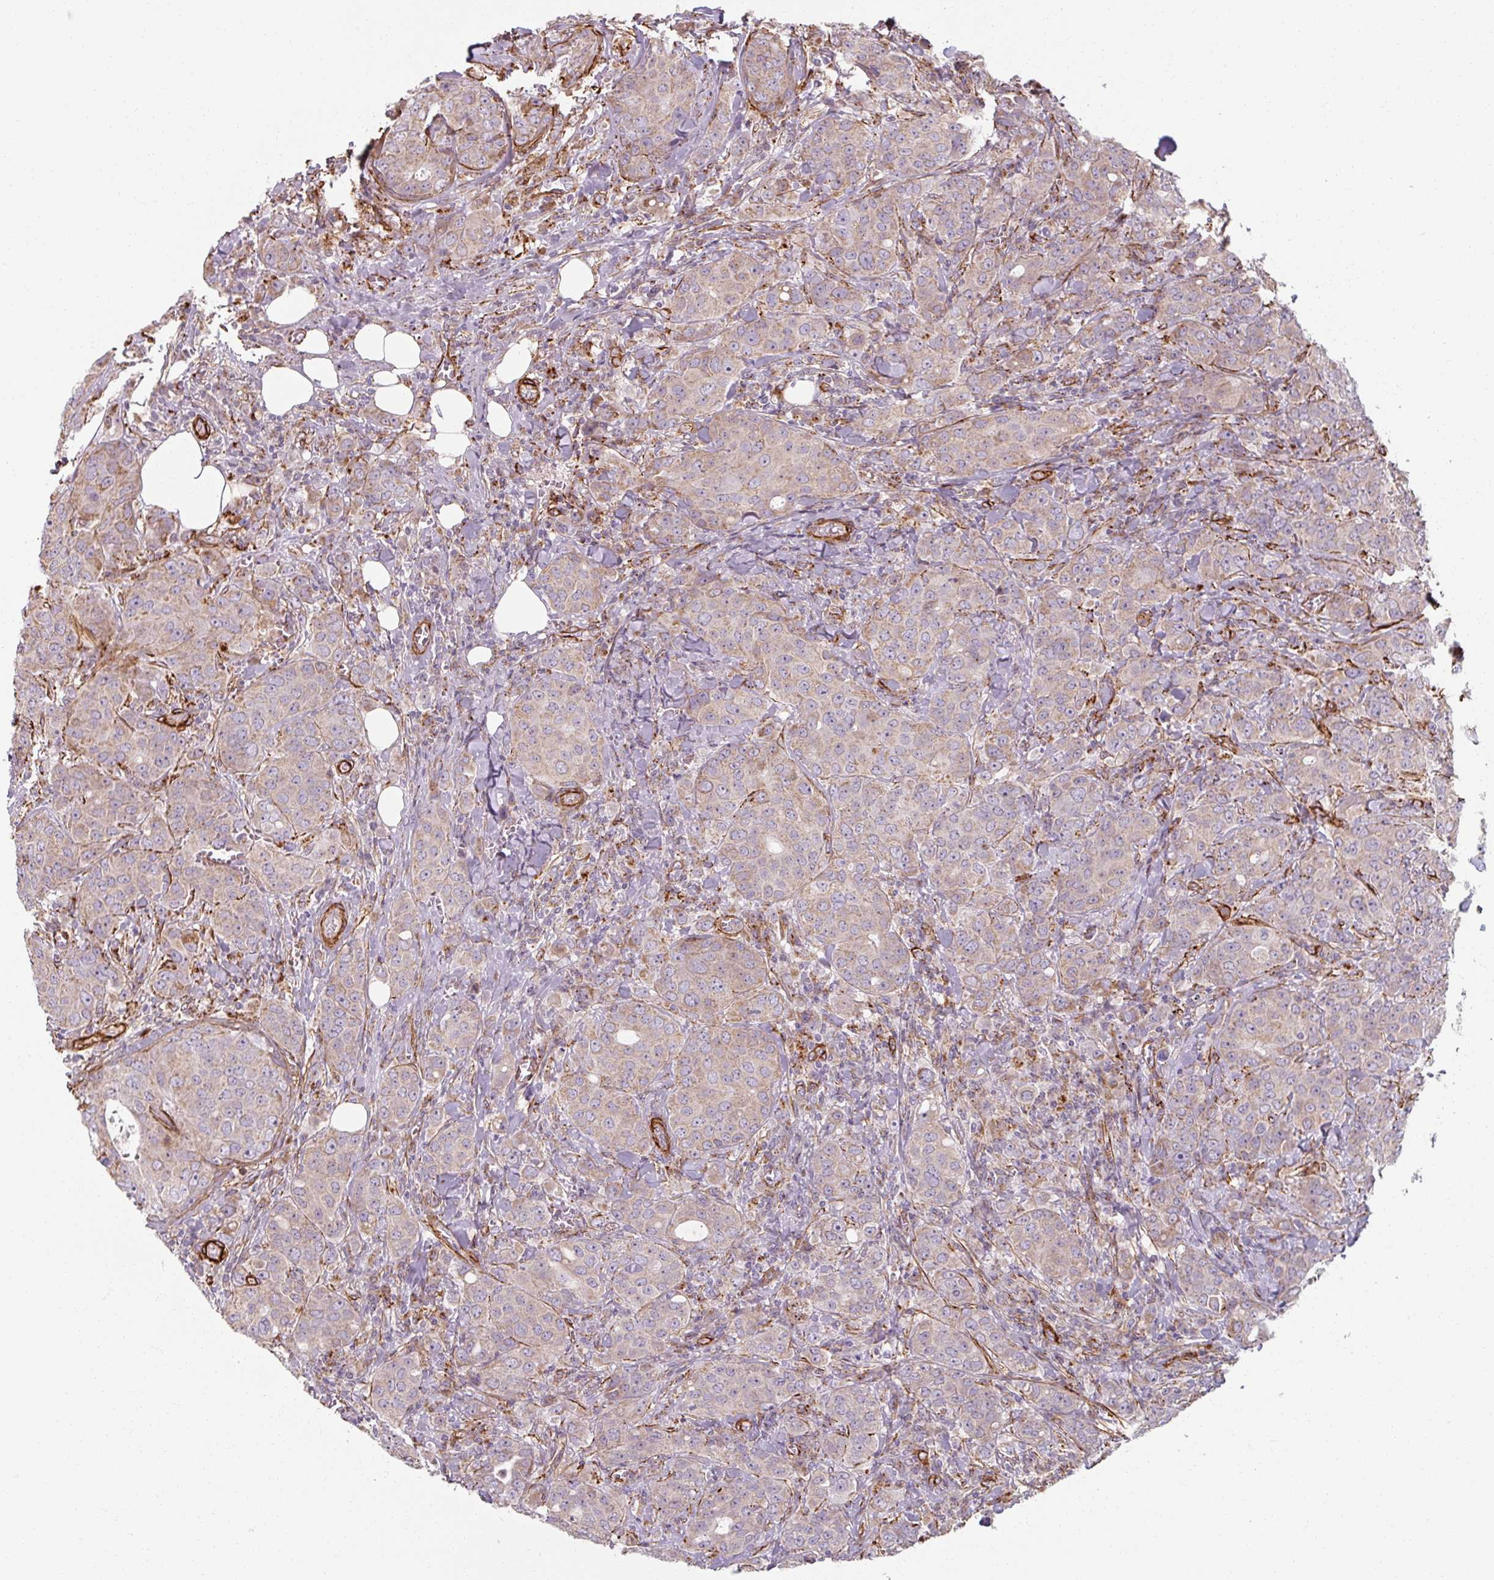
{"staining": {"intensity": "weak", "quantity": "25%-75%", "location": "cytoplasmic/membranous"}, "tissue": "breast cancer", "cell_type": "Tumor cells", "image_type": "cancer", "snomed": [{"axis": "morphology", "description": "Duct carcinoma"}, {"axis": "topography", "description": "Breast"}], "caption": "Brown immunohistochemical staining in breast infiltrating ductal carcinoma demonstrates weak cytoplasmic/membranous staining in about 25%-75% of tumor cells.", "gene": "MRPS5", "patient": {"sex": "female", "age": 43}}